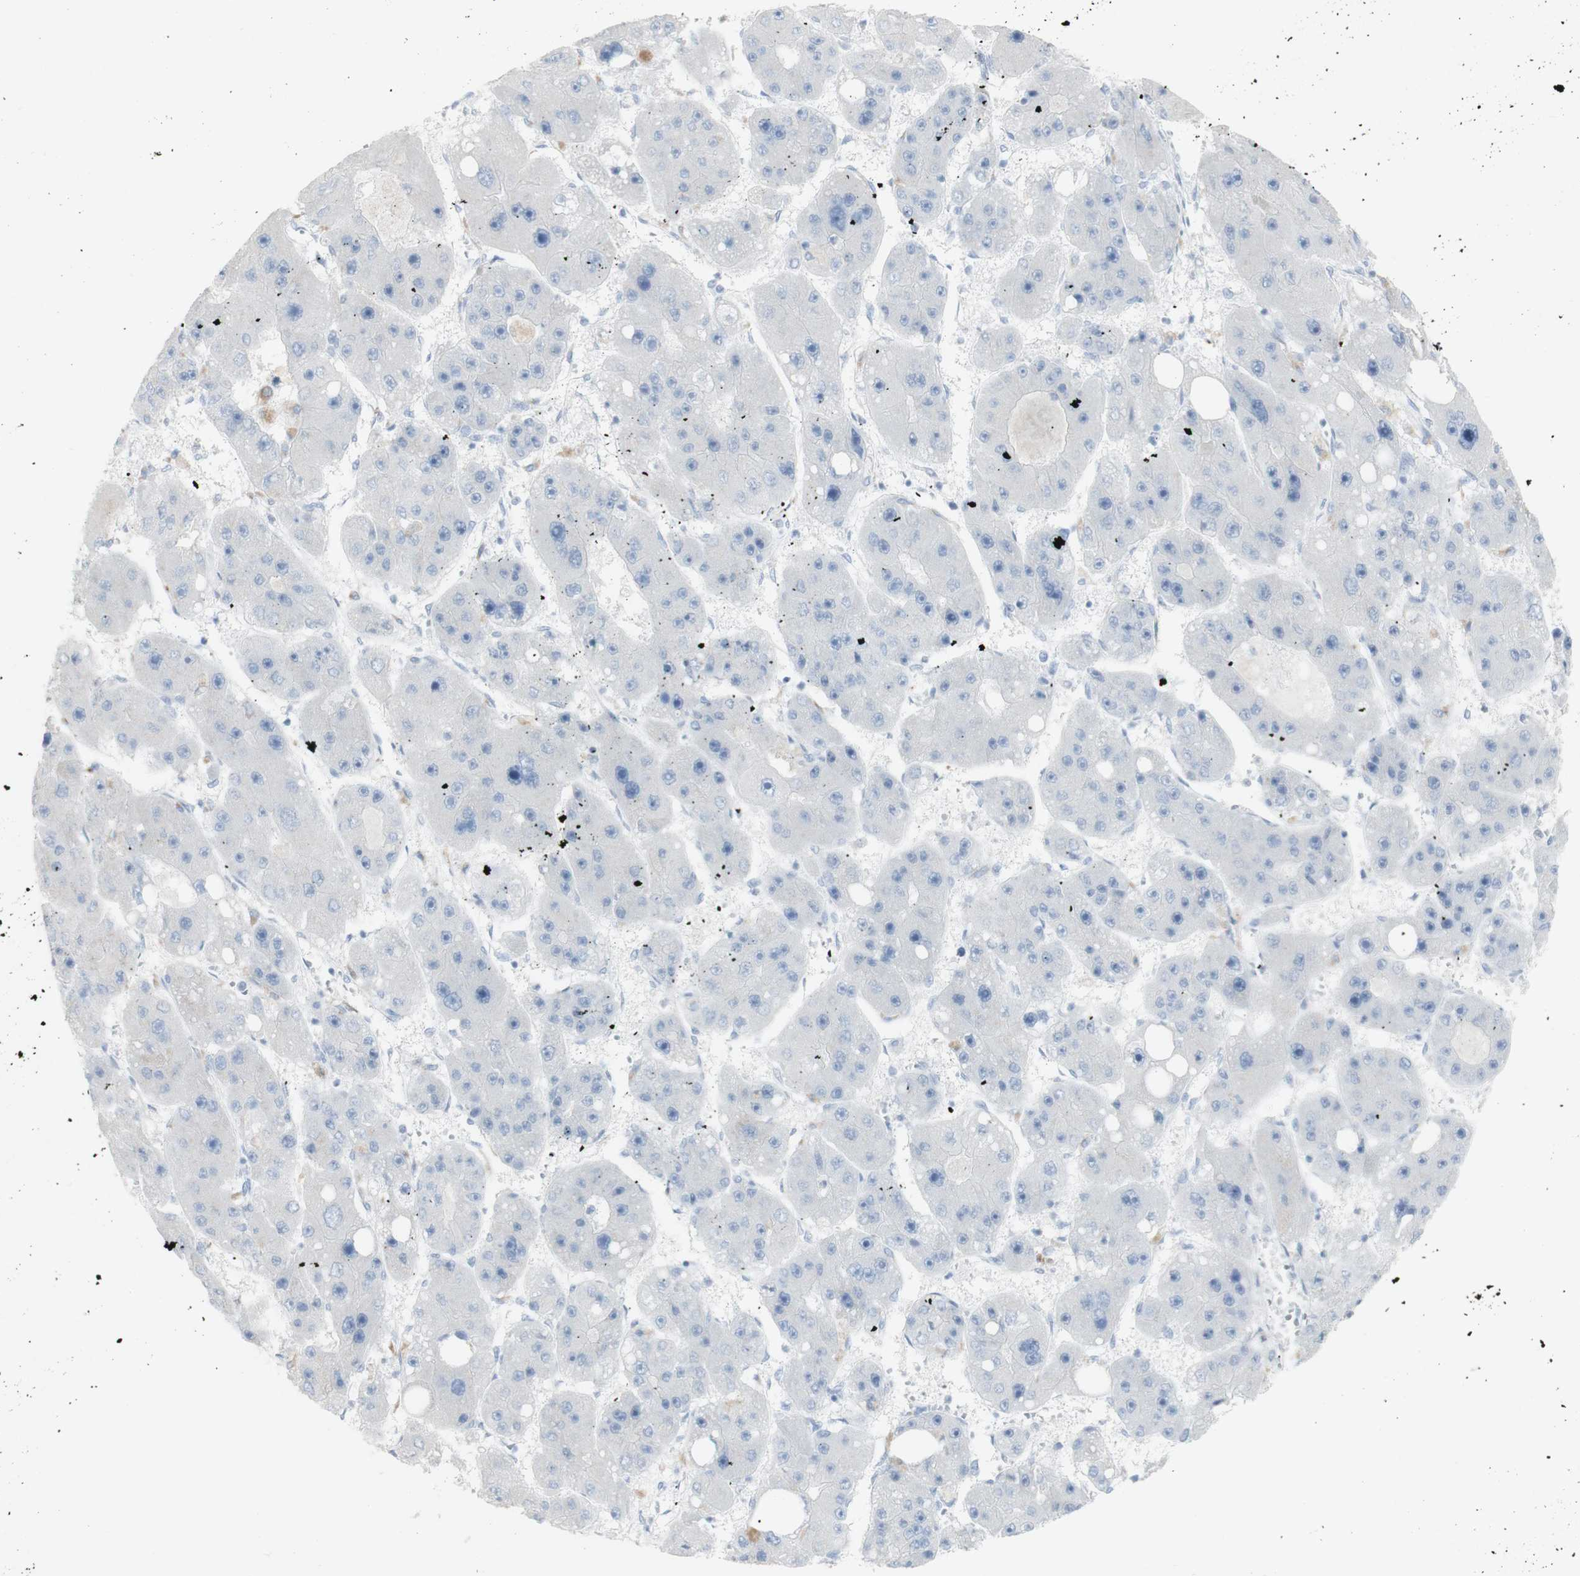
{"staining": {"intensity": "negative", "quantity": "none", "location": "none"}, "tissue": "liver cancer", "cell_type": "Tumor cells", "image_type": "cancer", "snomed": [{"axis": "morphology", "description": "Carcinoma, Hepatocellular, NOS"}, {"axis": "topography", "description": "Liver"}], "caption": "A high-resolution micrograph shows immunohistochemistry staining of liver cancer, which exhibits no significant staining in tumor cells. Nuclei are stained in blue.", "gene": "CD207", "patient": {"sex": "female", "age": 61}}